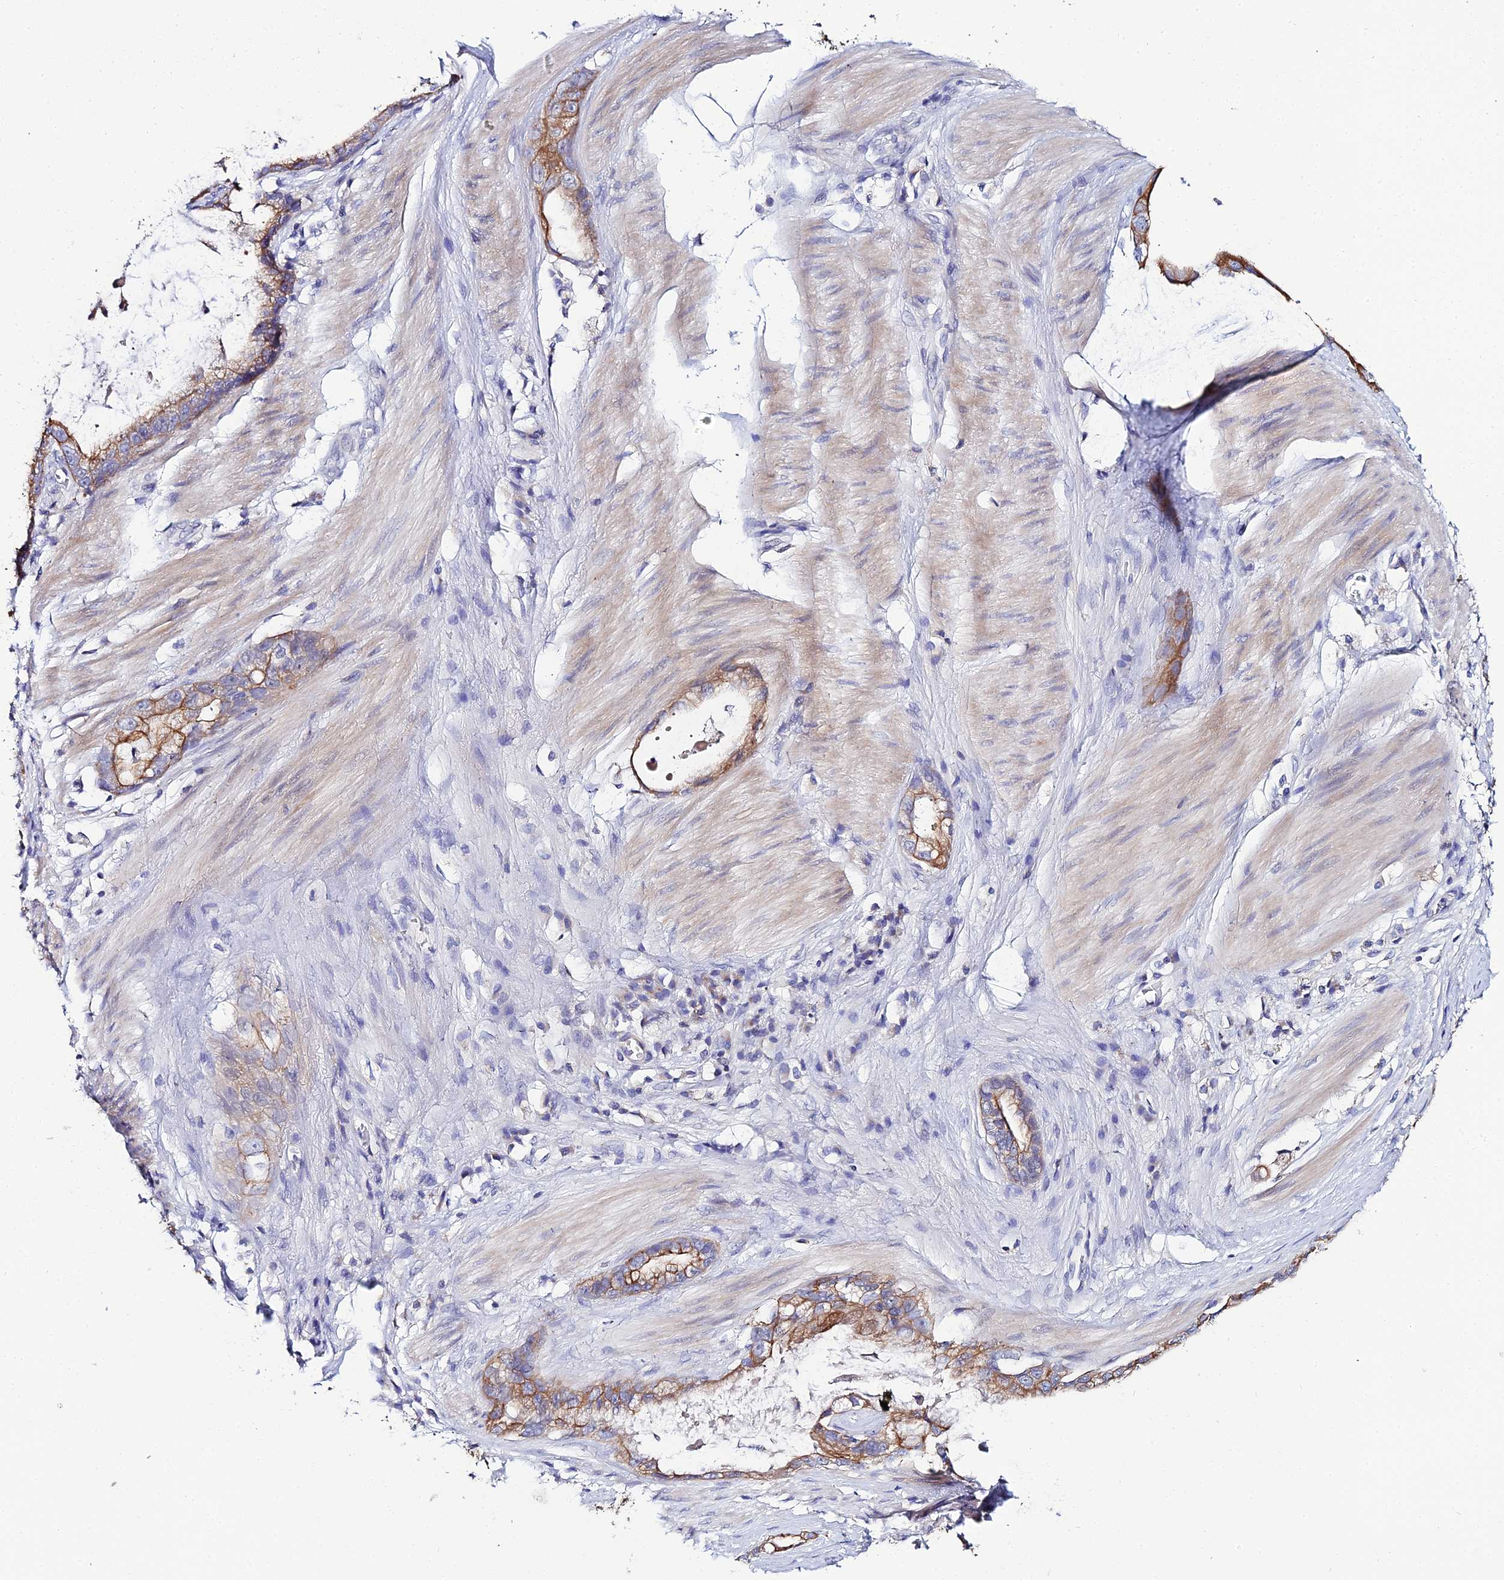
{"staining": {"intensity": "moderate", "quantity": "25%-75%", "location": "cytoplasmic/membranous"}, "tissue": "stomach cancer", "cell_type": "Tumor cells", "image_type": "cancer", "snomed": [{"axis": "morphology", "description": "Adenocarcinoma, NOS"}, {"axis": "topography", "description": "Stomach"}], "caption": "Moderate cytoplasmic/membranous expression for a protein is seen in approximately 25%-75% of tumor cells of stomach cancer using immunohistochemistry.", "gene": "ZXDA", "patient": {"sex": "male", "age": 55}}